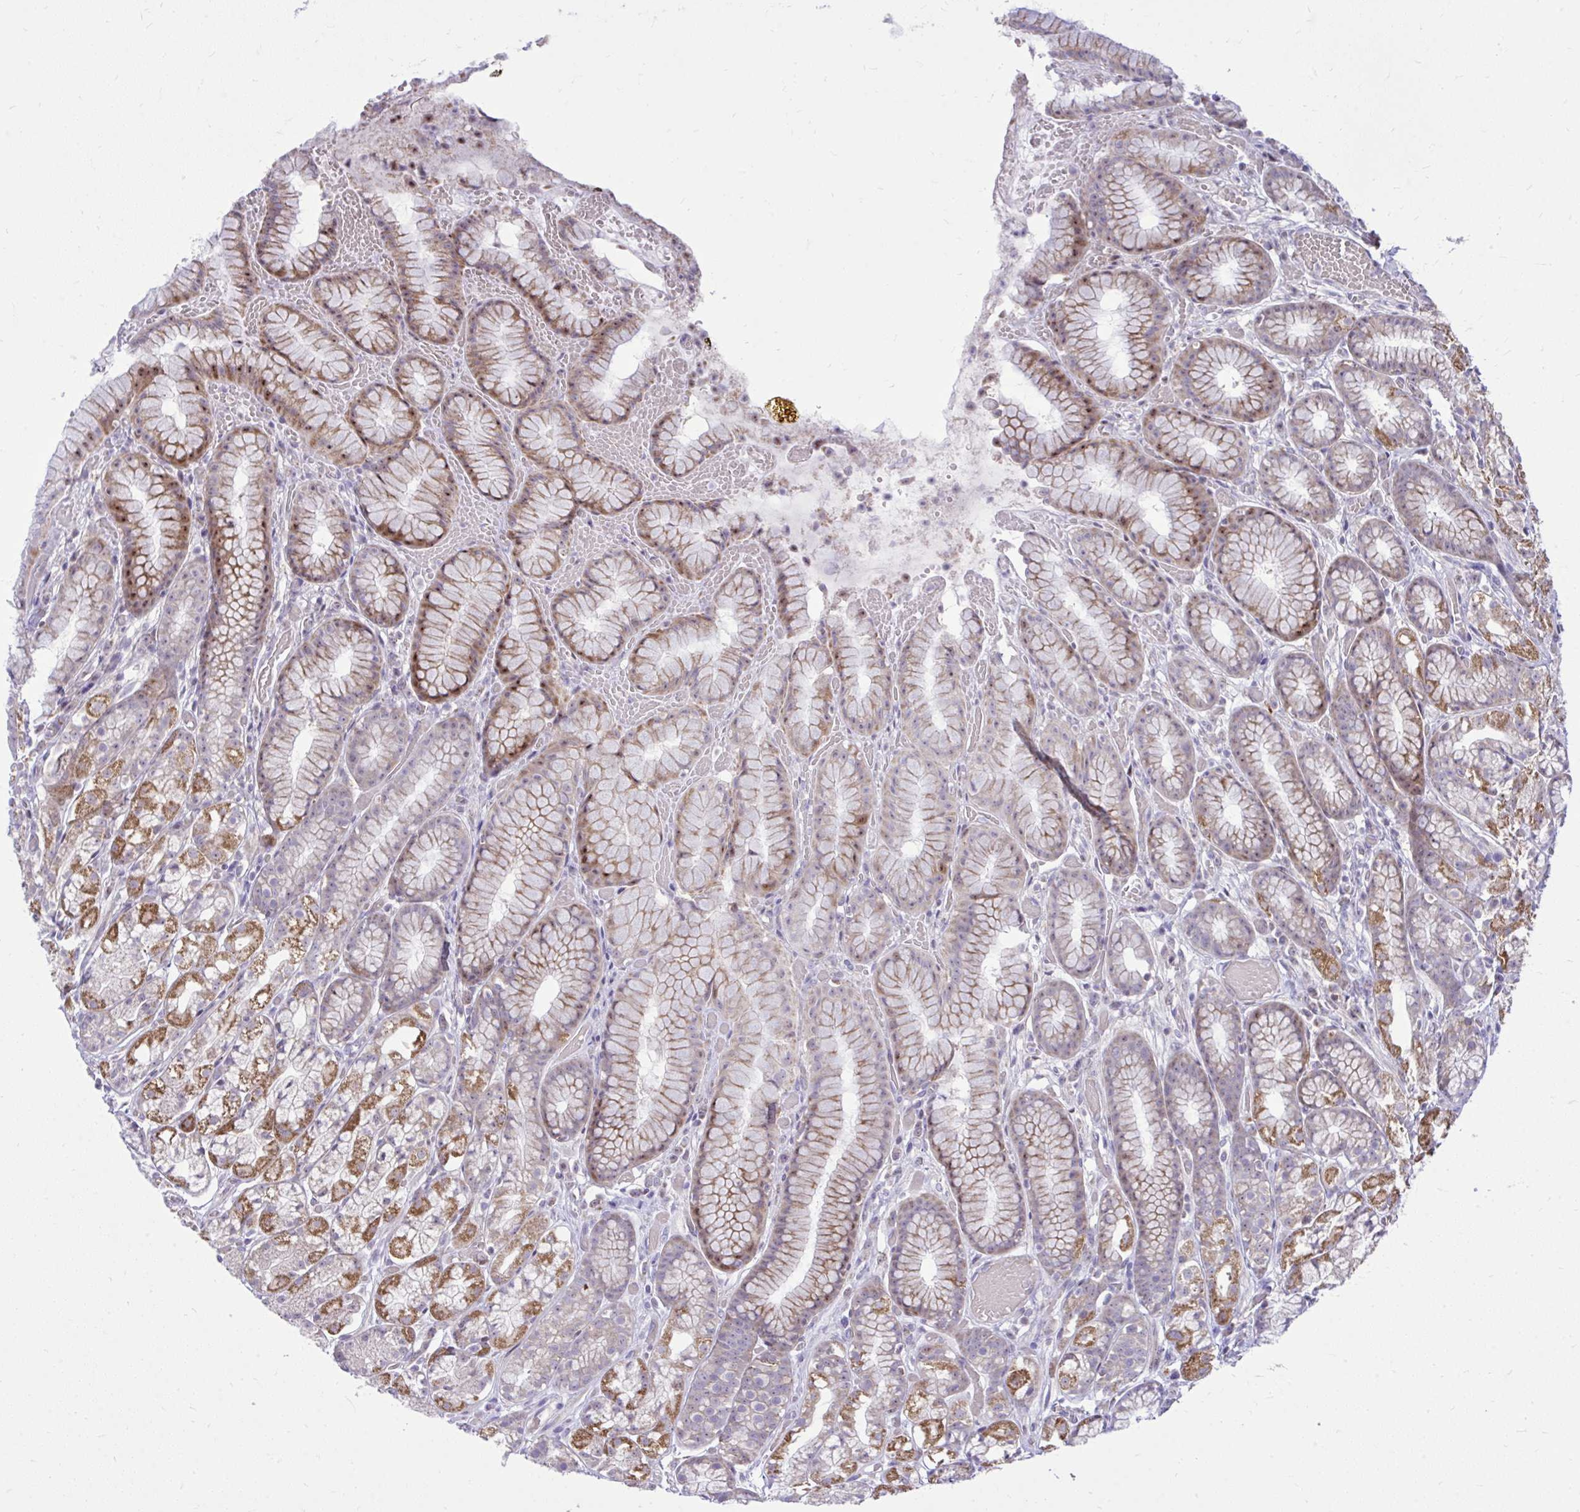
{"staining": {"intensity": "moderate", "quantity": "25%-75%", "location": "cytoplasmic/membranous"}, "tissue": "stomach", "cell_type": "Glandular cells", "image_type": "normal", "snomed": [{"axis": "morphology", "description": "Normal tissue, NOS"}, {"axis": "topography", "description": "Smooth muscle"}, {"axis": "topography", "description": "Stomach"}], "caption": "Protein staining by immunohistochemistry (IHC) reveals moderate cytoplasmic/membranous staining in approximately 25%-75% of glandular cells in normal stomach.", "gene": "GPRIN3", "patient": {"sex": "male", "age": 70}}